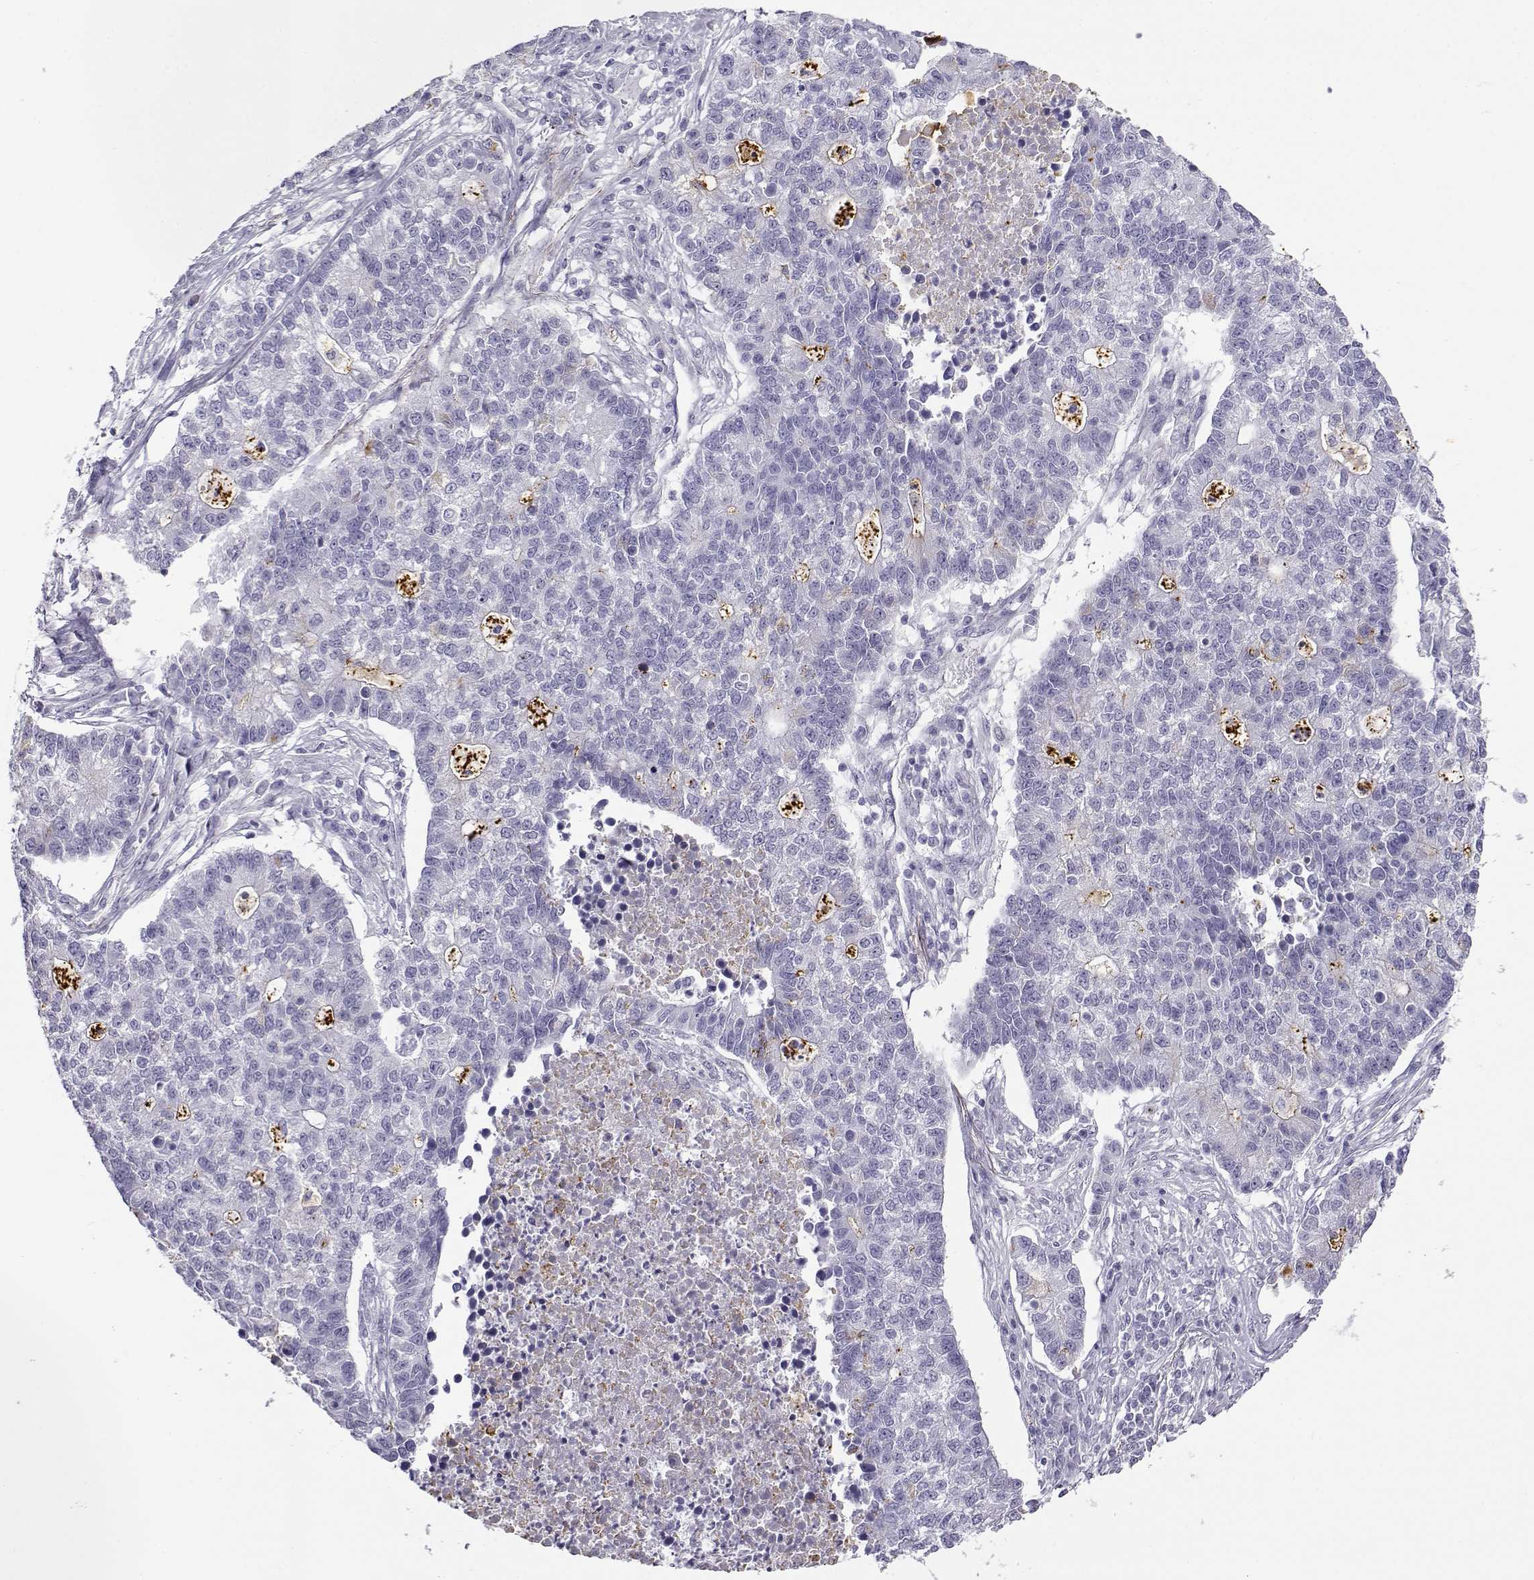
{"staining": {"intensity": "negative", "quantity": "none", "location": "none"}, "tissue": "lung cancer", "cell_type": "Tumor cells", "image_type": "cancer", "snomed": [{"axis": "morphology", "description": "Adenocarcinoma, NOS"}, {"axis": "topography", "description": "Lung"}], "caption": "A micrograph of lung cancer (adenocarcinoma) stained for a protein reveals no brown staining in tumor cells.", "gene": "RHOXF2", "patient": {"sex": "male", "age": 57}}